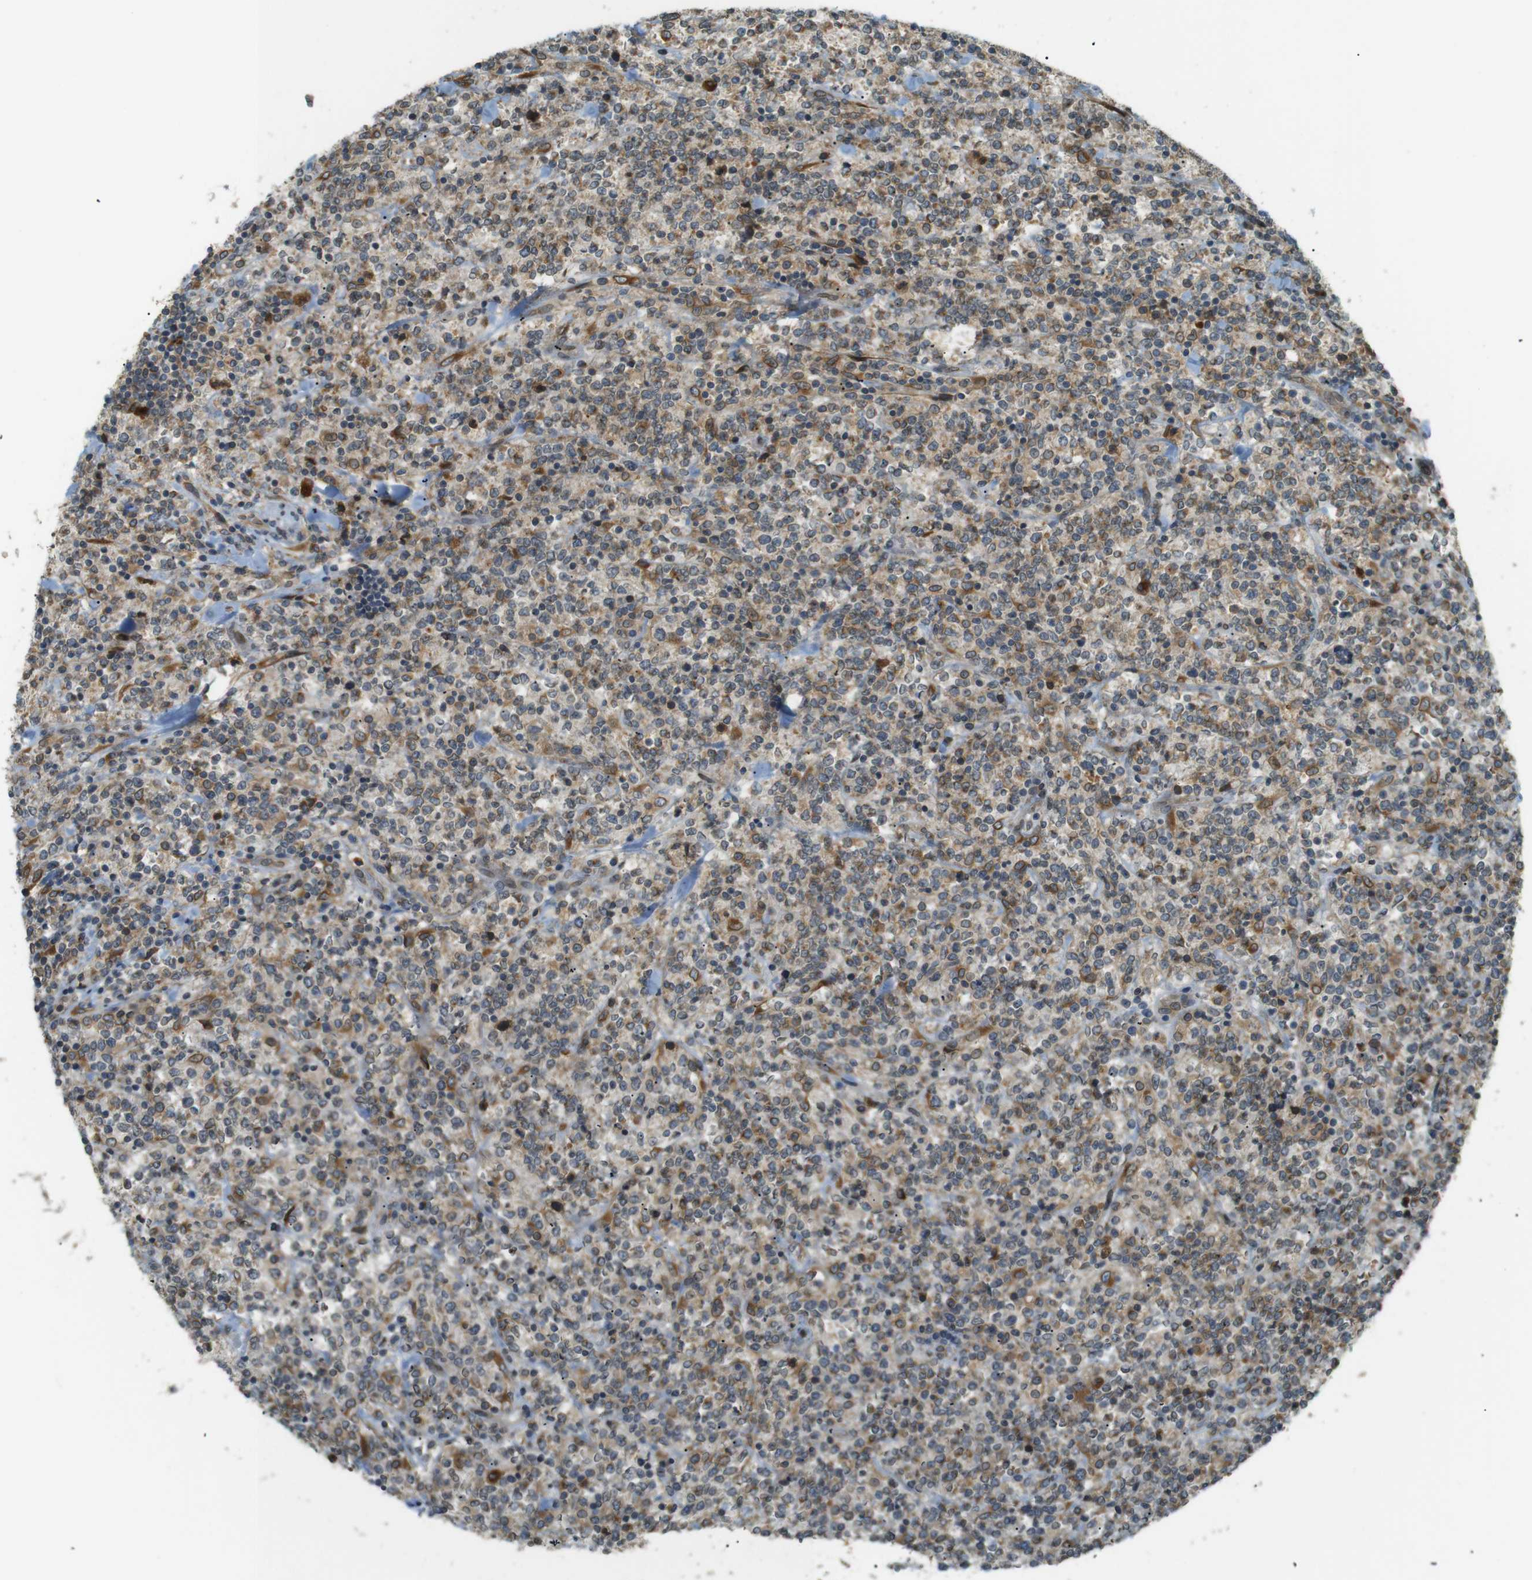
{"staining": {"intensity": "moderate", "quantity": "<25%", "location": "cytoplasmic/membranous"}, "tissue": "lymphoma", "cell_type": "Tumor cells", "image_type": "cancer", "snomed": [{"axis": "morphology", "description": "Malignant lymphoma, non-Hodgkin's type, High grade"}, {"axis": "topography", "description": "Soft tissue"}], "caption": "Protein expression analysis of lymphoma exhibits moderate cytoplasmic/membranous expression in about <25% of tumor cells. (DAB (3,3'-diaminobenzidine) = brown stain, brightfield microscopy at high magnification).", "gene": "TMED4", "patient": {"sex": "male", "age": 18}}